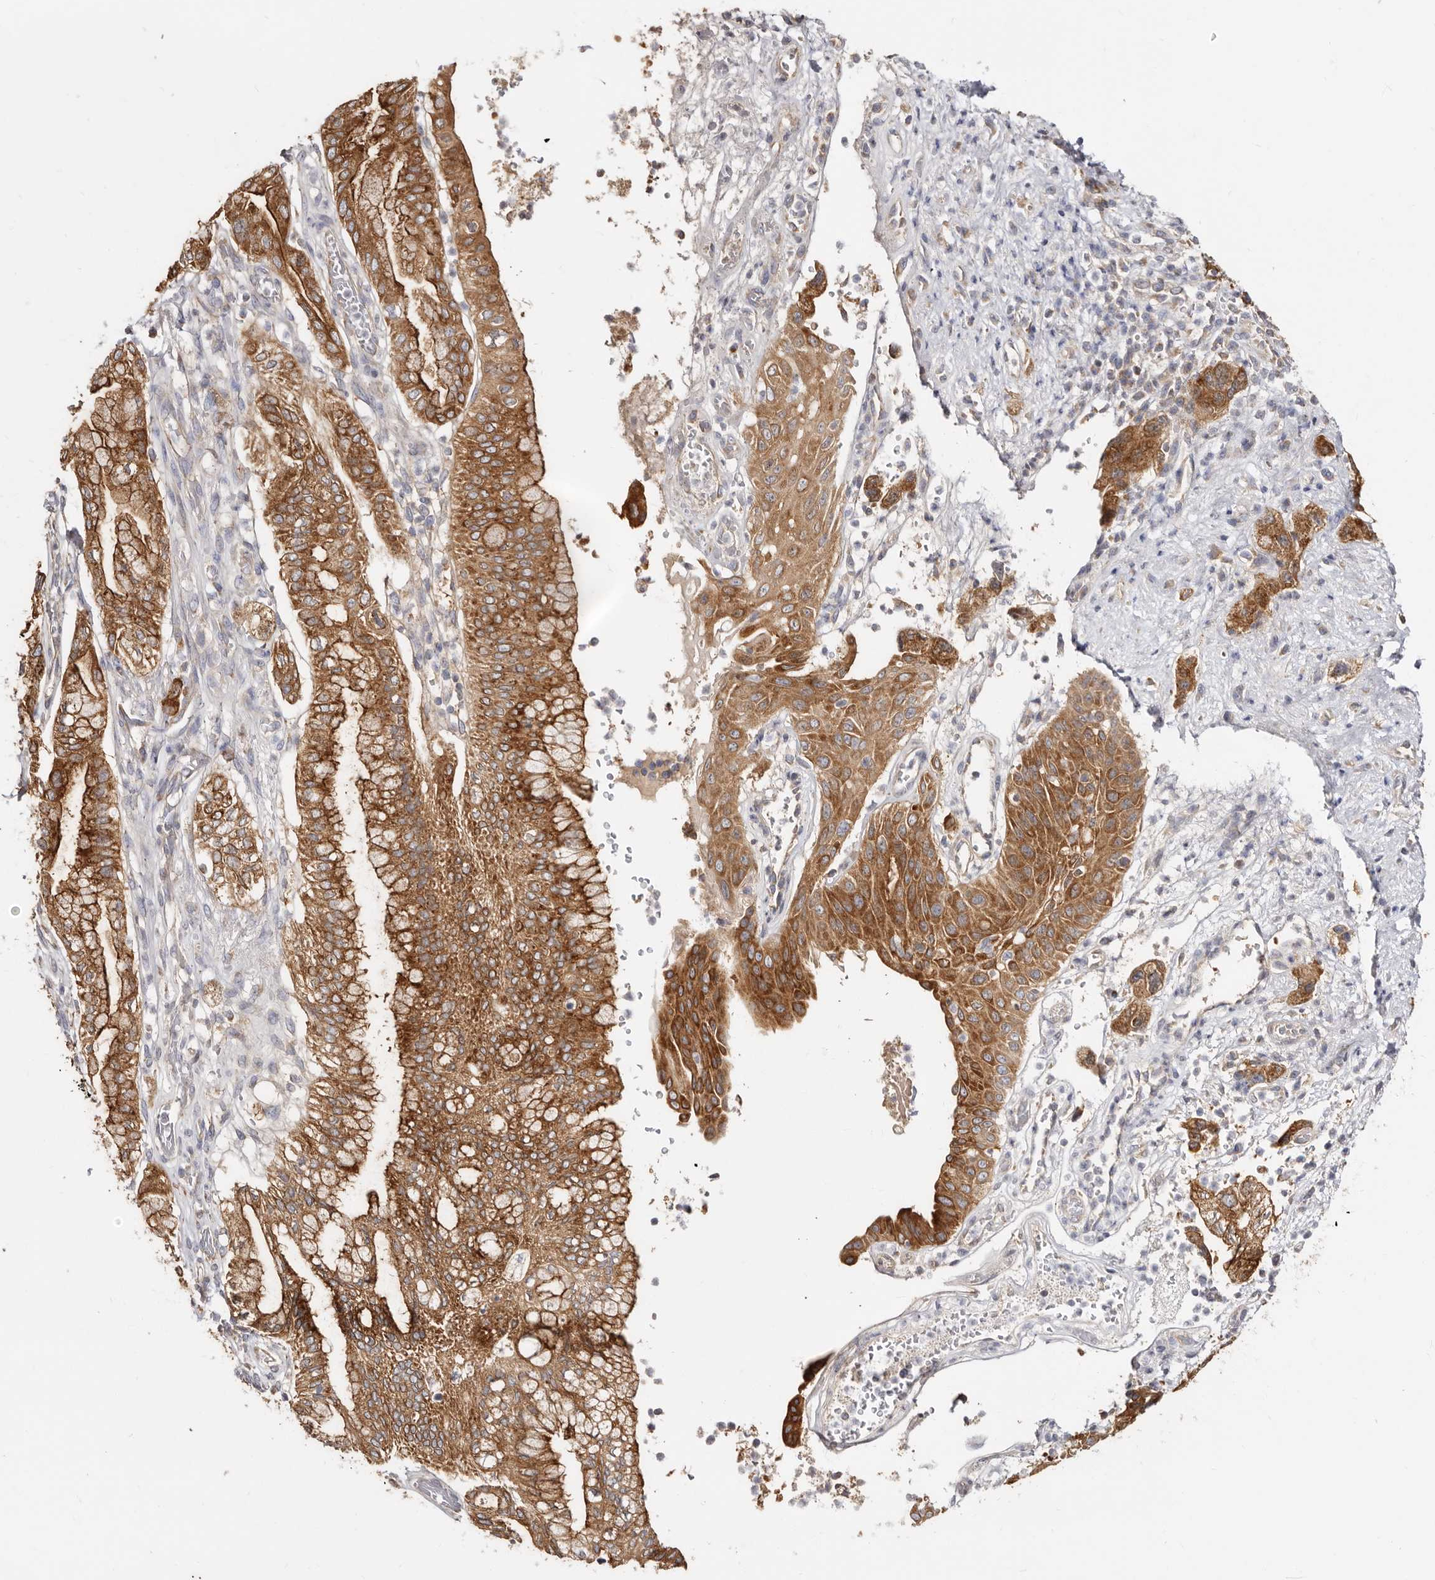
{"staining": {"intensity": "moderate", "quantity": ">75%", "location": "cytoplasmic/membranous"}, "tissue": "pancreatic cancer", "cell_type": "Tumor cells", "image_type": "cancer", "snomed": [{"axis": "morphology", "description": "Adenocarcinoma, NOS"}, {"axis": "topography", "description": "Pancreas"}], "caption": "An IHC image of tumor tissue is shown. Protein staining in brown shows moderate cytoplasmic/membranous positivity in pancreatic adenocarcinoma within tumor cells. (Stains: DAB (3,3'-diaminobenzidine) in brown, nuclei in blue, Microscopy: brightfield microscopy at high magnification).", "gene": "BAIAP2L1", "patient": {"sex": "female", "age": 73}}